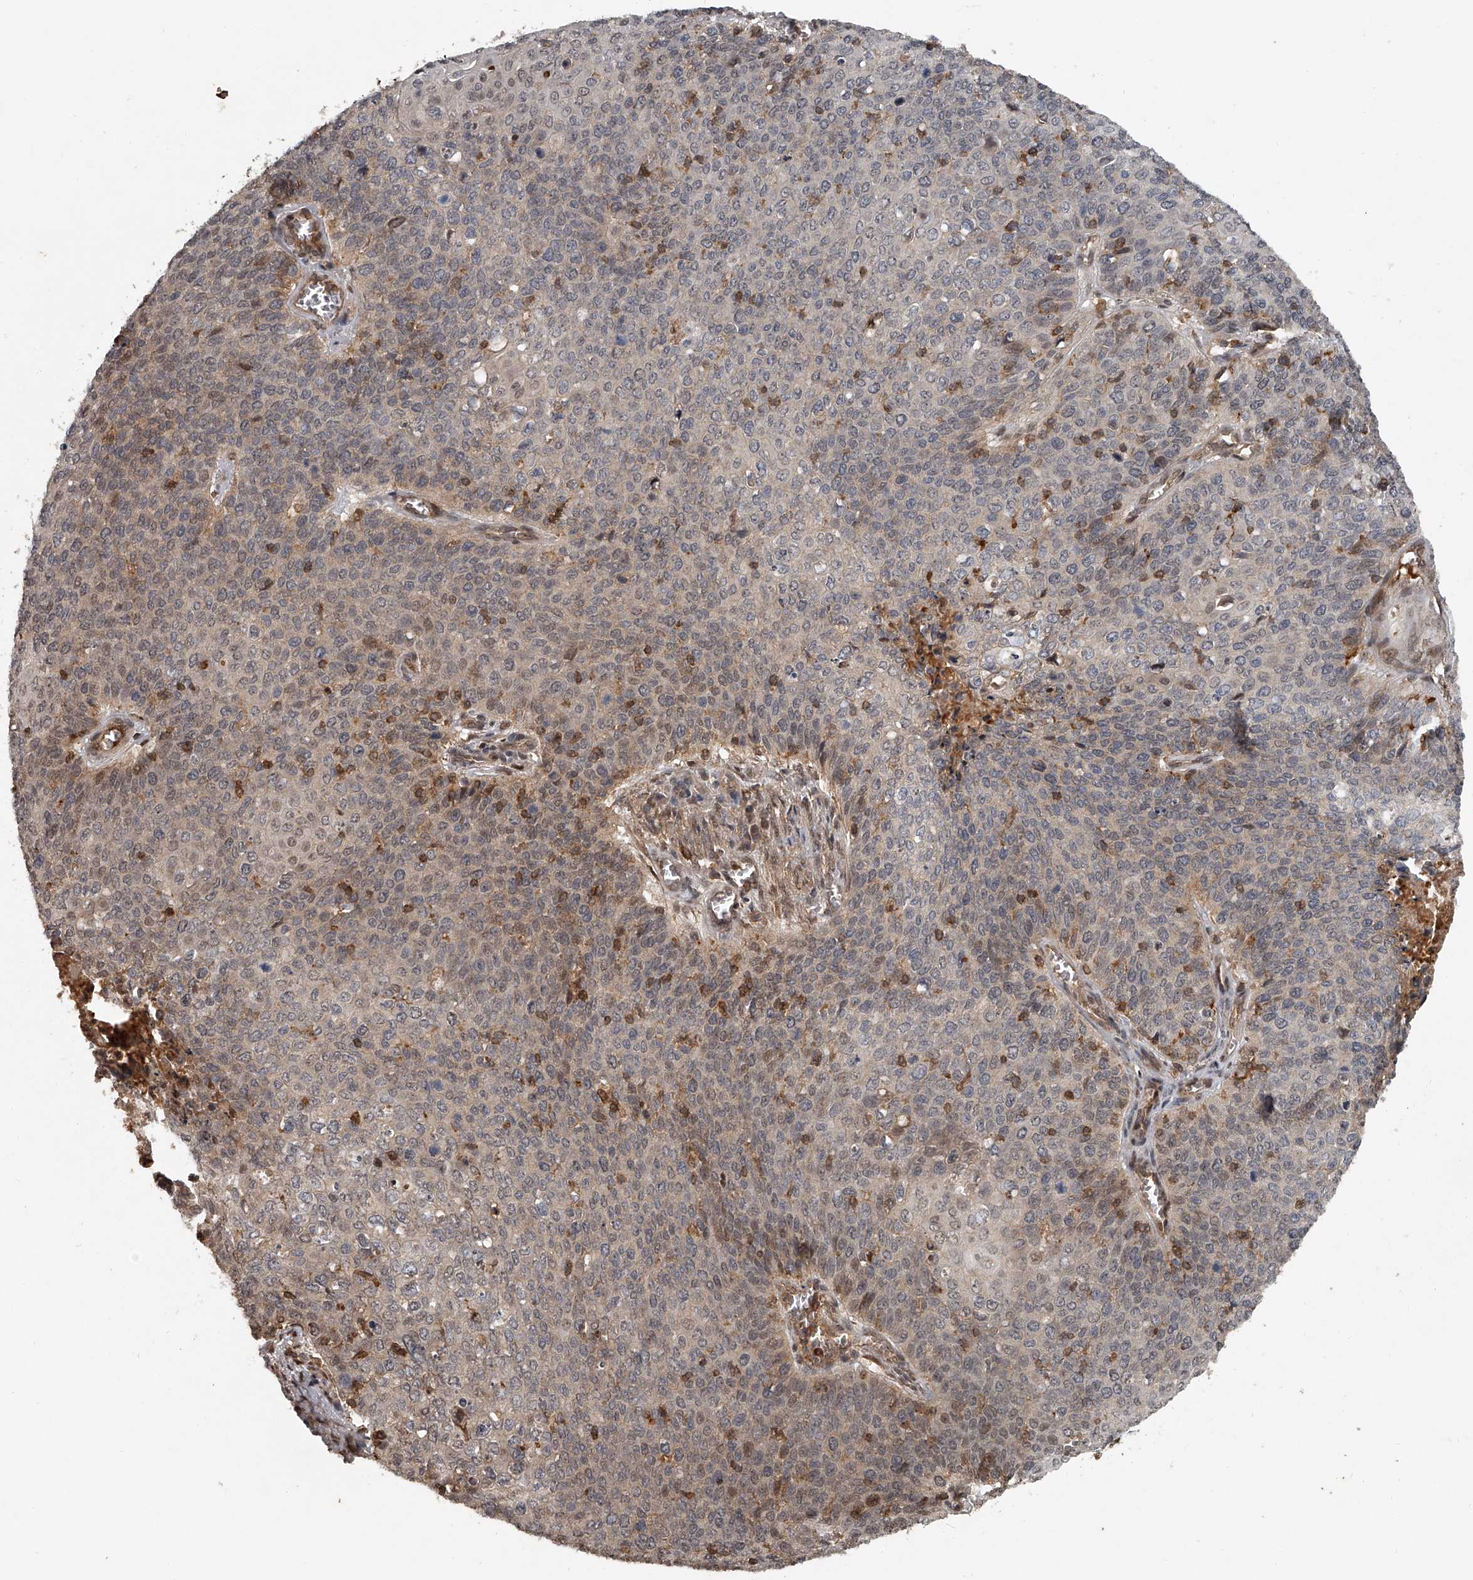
{"staining": {"intensity": "weak", "quantity": "25%-75%", "location": "cytoplasmic/membranous,nuclear"}, "tissue": "cervical cancer", "cell_type": "Tumor cells", "image_type": "cancer", "snomed": [{"axis": "morphology", "description": "Squamous cell carcinoma, NOS"}, {"axis": "topography", "description": "Cervix"}], "caption": "Brown immunohistochemical staining in cervical squamous cell carcinoma demonstrates weak cytoplasmic/membranous and nuclear staining in about 25%-75% of tumor cells.", "gene": "PLEKHG1", "patient": {"sex": "female", "age": 39}}